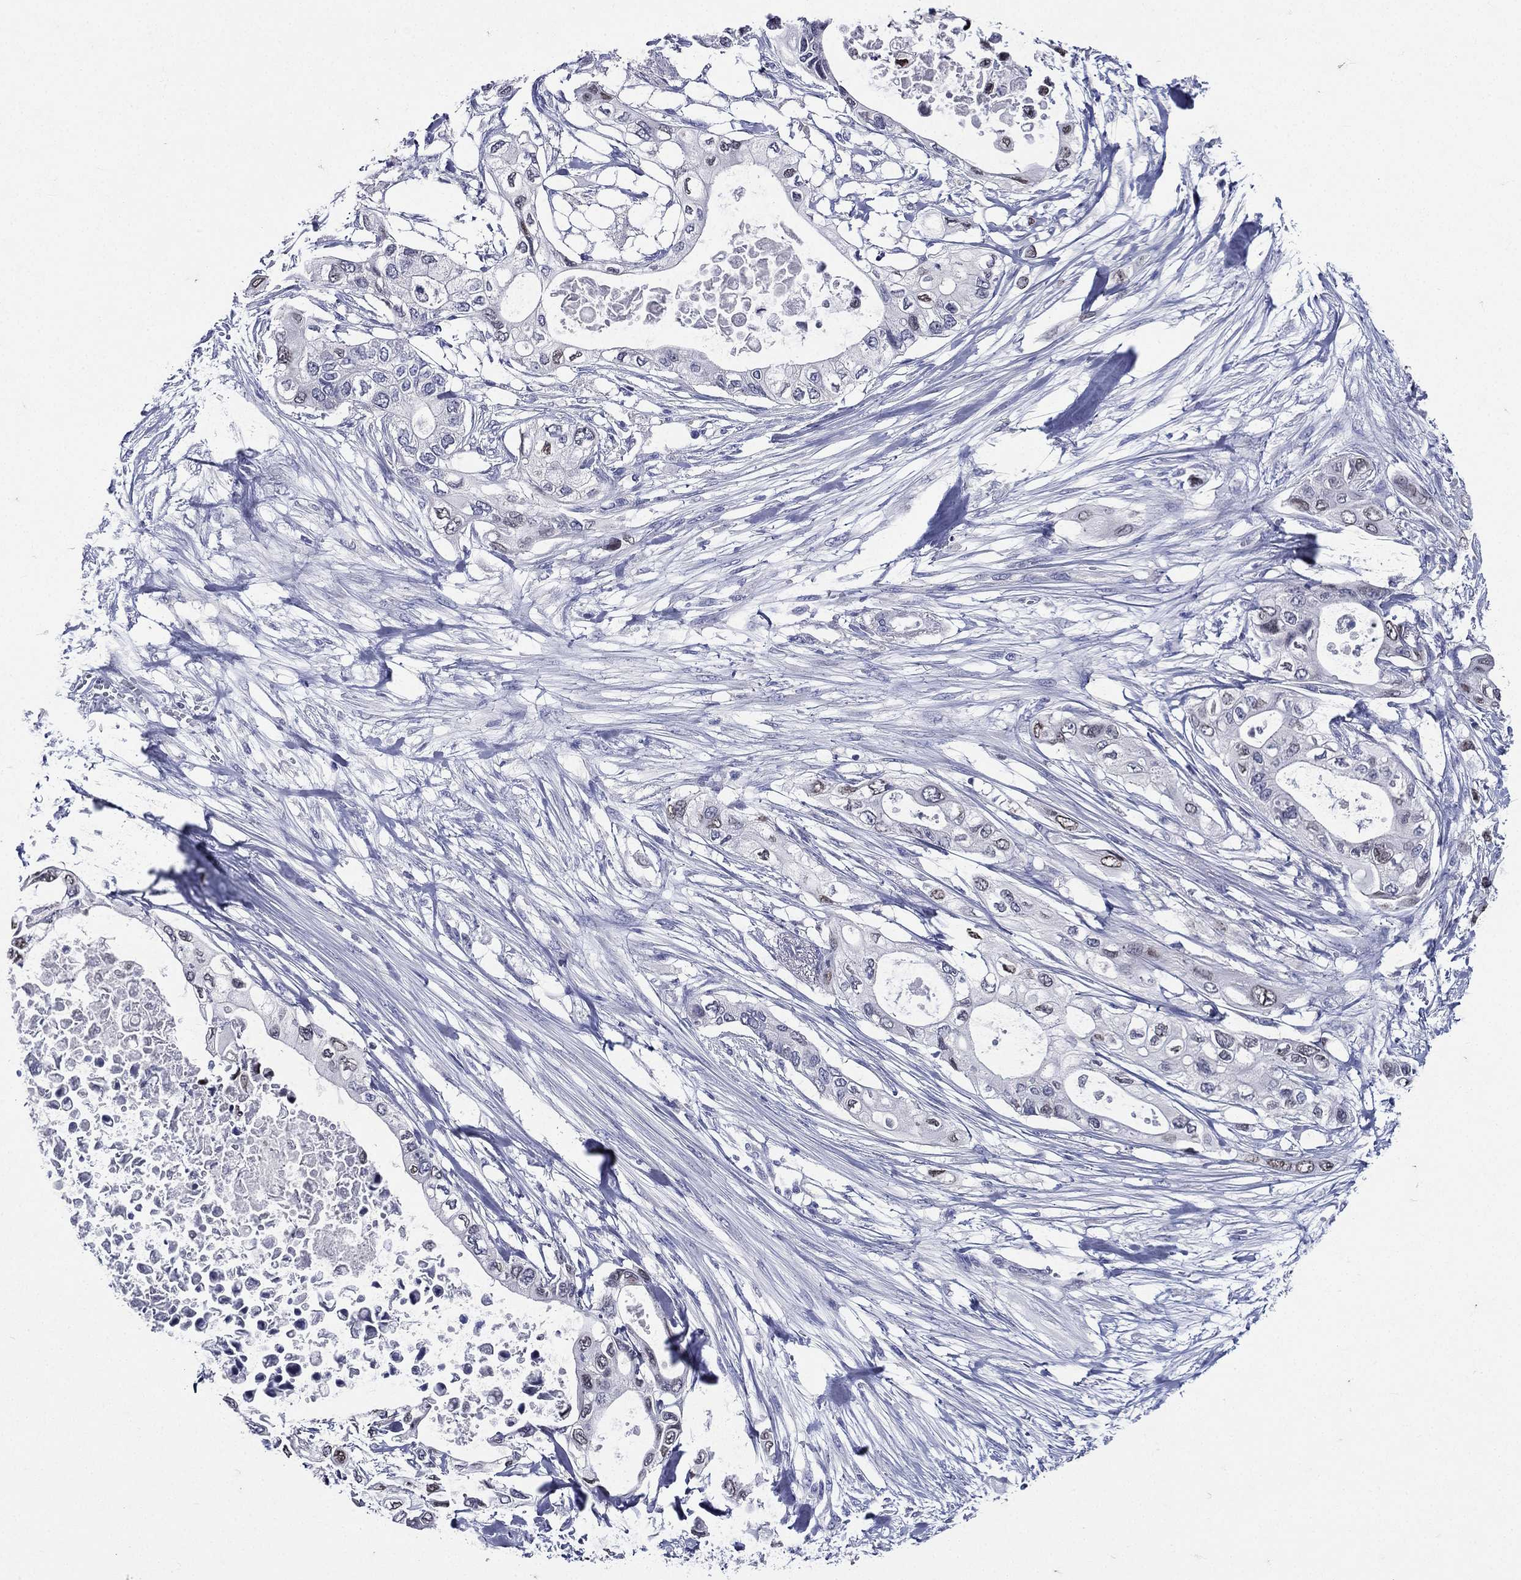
{"staining": {"intensity": "moderate", "quantity": "<25%", "location": "nuclear"}, "tissue": "pancreatic cancer", "cell_type": "Tumor cells", "image_type": "cancer", "snomed": [{"axis": "morphology", "description": "Adenocarcinoma, NOS"}, {"axis": "topography", "description": "Pancreas"}], "caption": "Pancreatic cancer (adenocarcinoma) stained for a protein displays moderate nuclear positivity in tumor cells. Using DAB (3,3'-diaminobenzidine) (brown) and hematoxylin (blue) stains, captured at high magnification using brightfield microscopy.", "gene": "TGM1", "patient": {"sex": "female", "age": 63}}